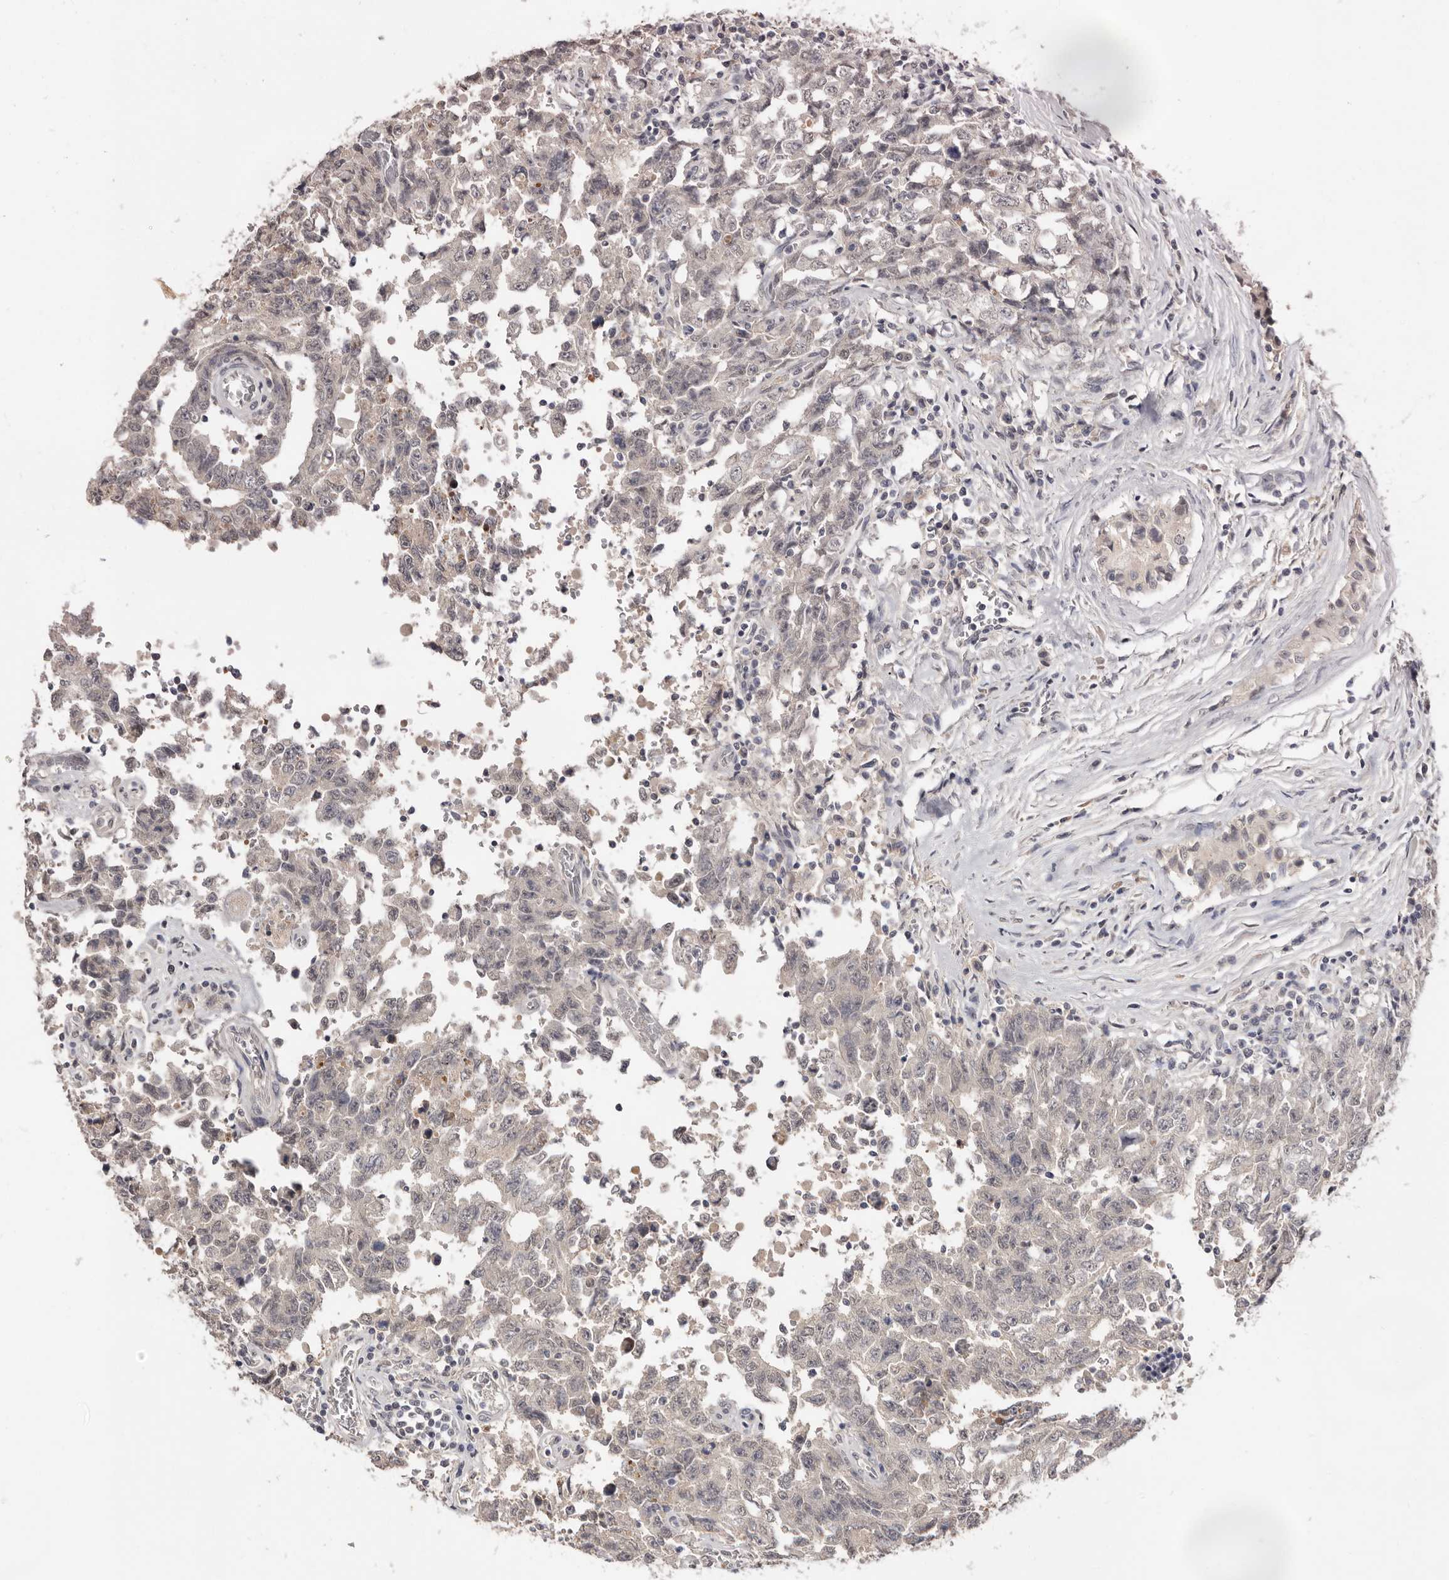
{"staining": {"intensity": "negative", "quantity": "none", "location": "none"}, "tissue": "testis cancer", "cell_type": "Tumor cells", "image_type": "cancer", "snomed": [{"axis": "morphology", "description": "Carcinoma, Embryonal, NOS"}, {"axis": "topography", "description": "Testis"}], "caption": "Immunohistochemical staining of human testis embryonal carcinoma displays no significant expression in tumor cells.", "gene": "DOP1A", "patient": {"sex": "male", "age": 26}}